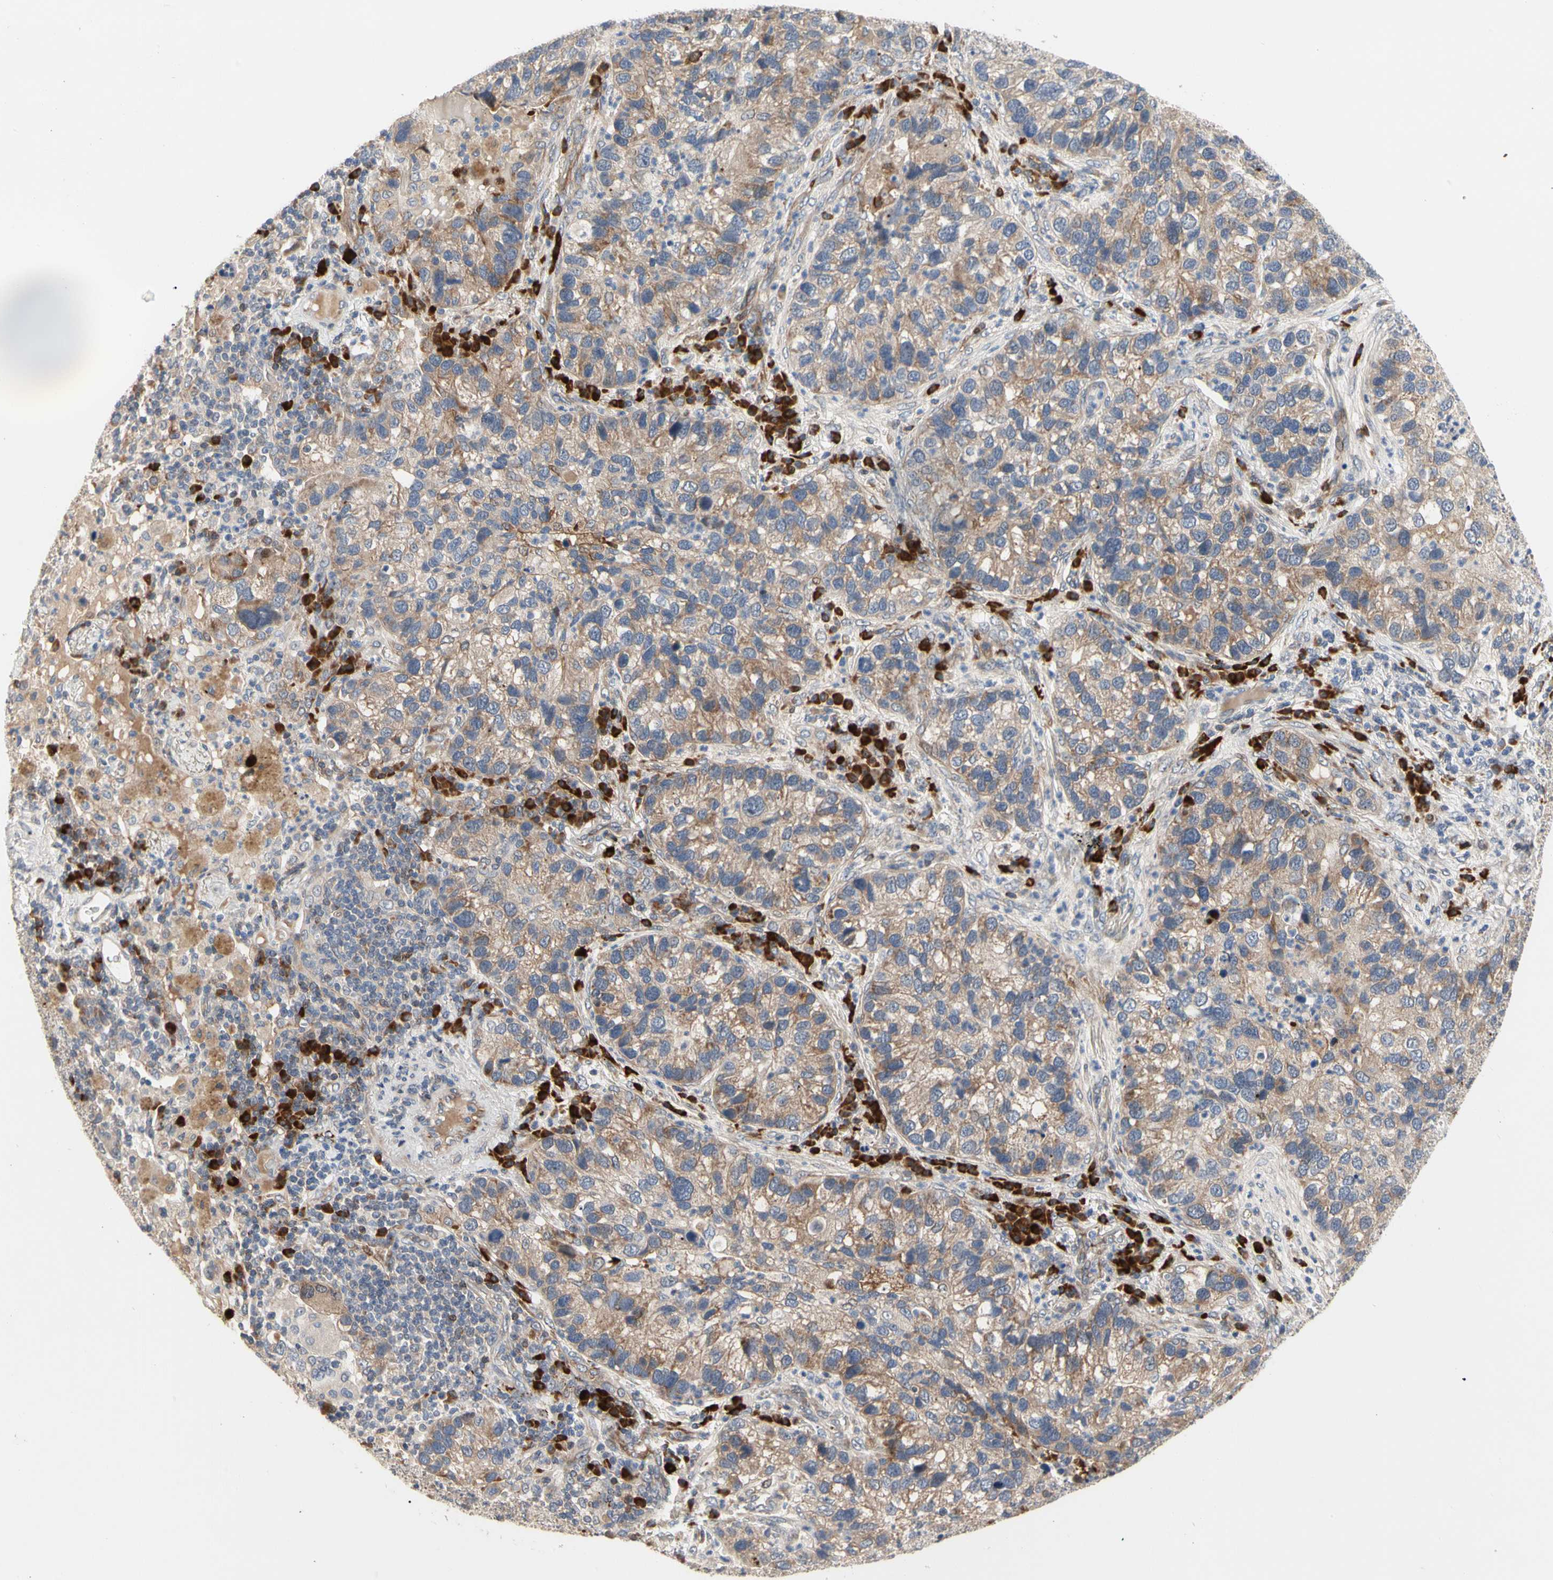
{"staining": {"intensity": "moderate", "quantity": ">75%", "location": "cytoplasmic/membranous"}, "tissue": "lung cancer", "cell_type": "Tumor cells", "image_type": "cancer", "snomed": [{"axis": "morphology", "description": "Normal tissue, NOS"}, {"axis": "morphology", "description": "Adenocarcinoma, NOS"}, {"axis": "topography", "description": "Bronchus"}, {"axis": "topography", "description": "Lung"}], "caption": "Protein expression analysis of human lung cancer (adenocarcinoma) reveals moderate cytoplasmic/membranous positivity in approximately >75% of tumor cells.", "gene": "HMGCR", "patient": {"sex": "male", "age": 54}}